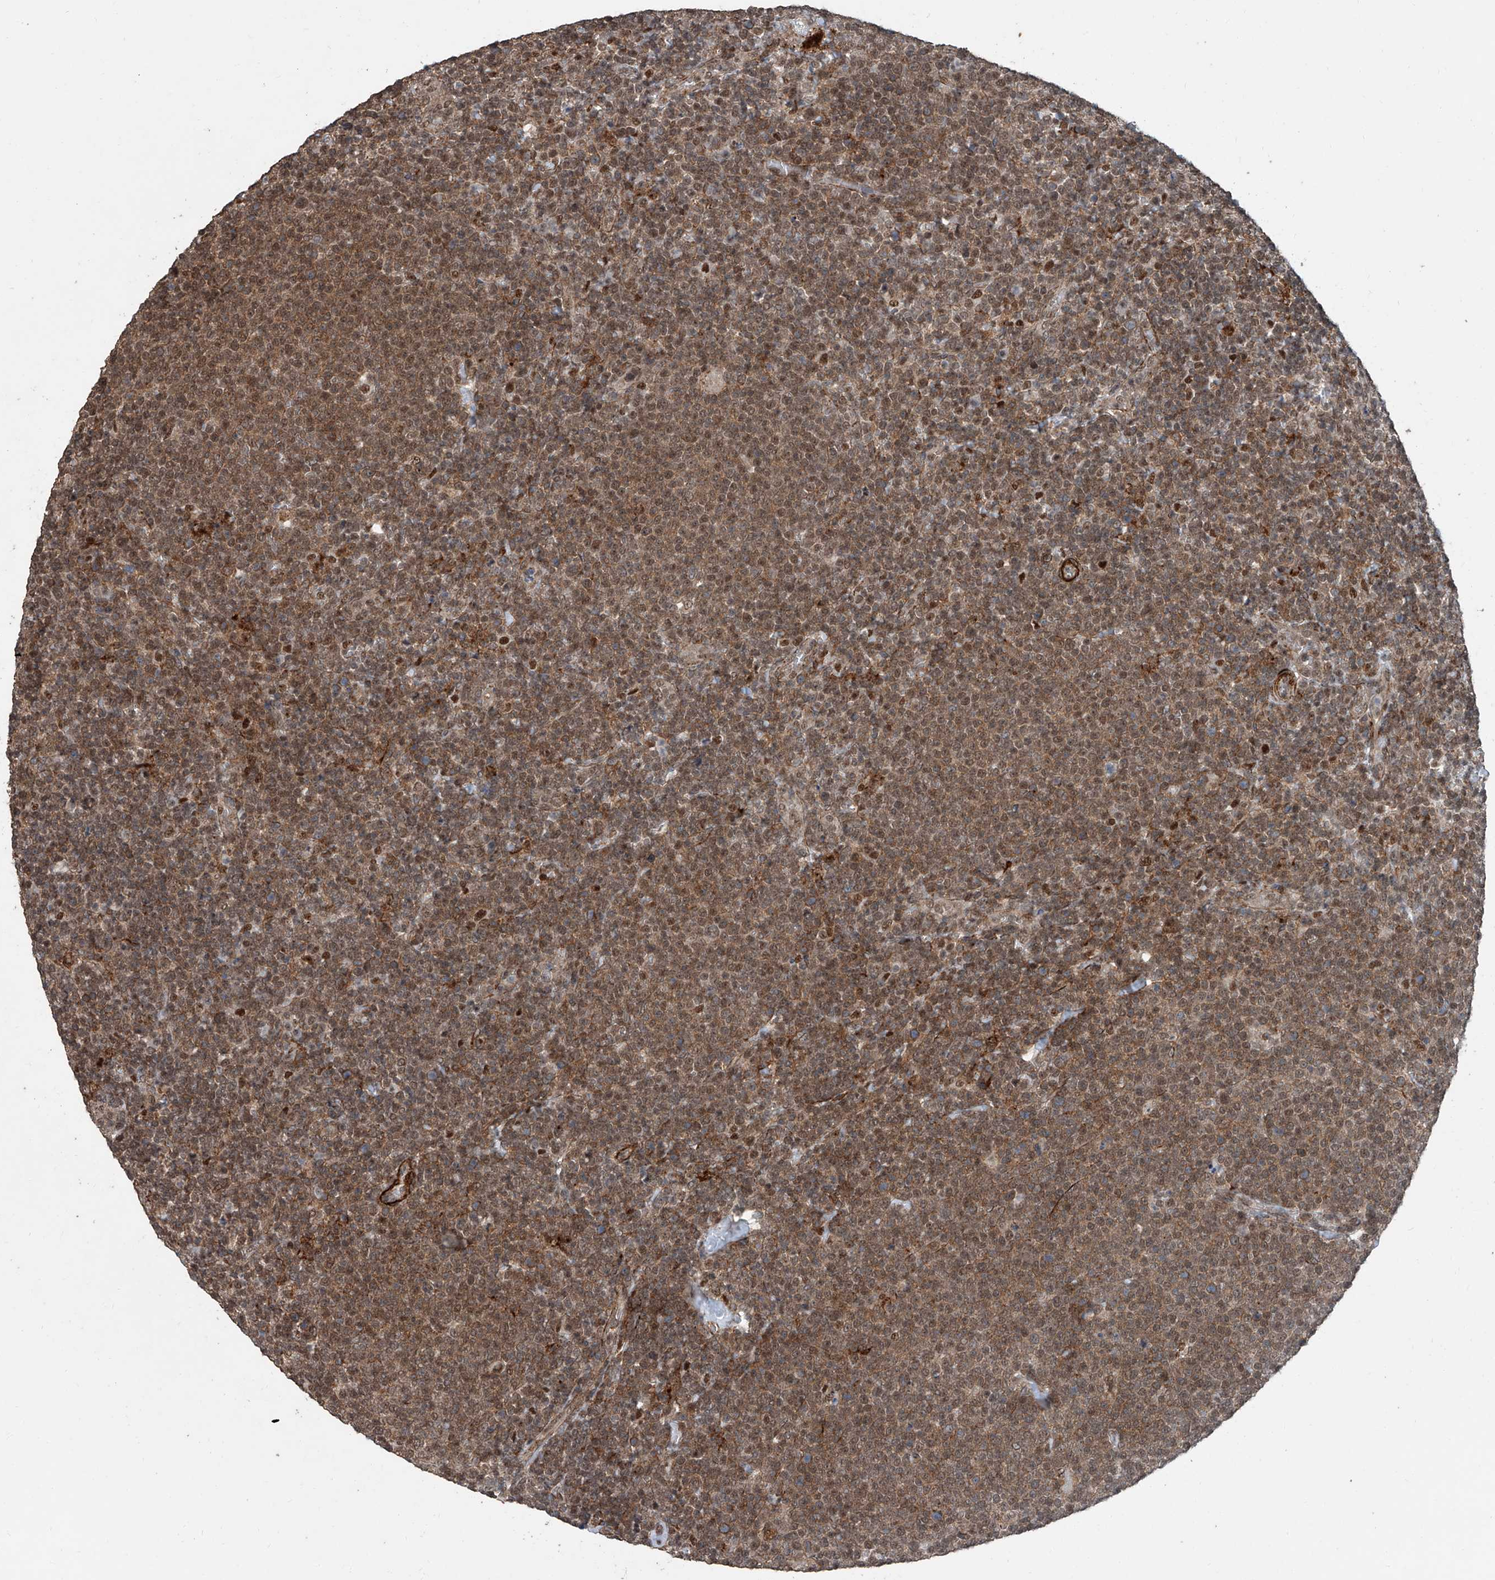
{"staining": {"intensity": "moderate", "quantity": ">75%", "location": "cytoplasmic/membranous,nuclear"}, "tissue": "lymphoma", "cell_type": "Tumor cells", "image_type": "cancer", "snomed": [{"axis": "morphology", "description": "Malignant lymphoma, non-Hodgkin's type, High grade"}, {"axis": "topography", "description": "Lymph node"}], "caption": "Moderate cytoplasmic/membranous and nuclear expression is present in approximately >75% of tumor cells in malignant lymphoma, non-Hodgkin's type (high-grade).", "gene": "SDE2", "patient": {"sex": "male", "age": 61}}